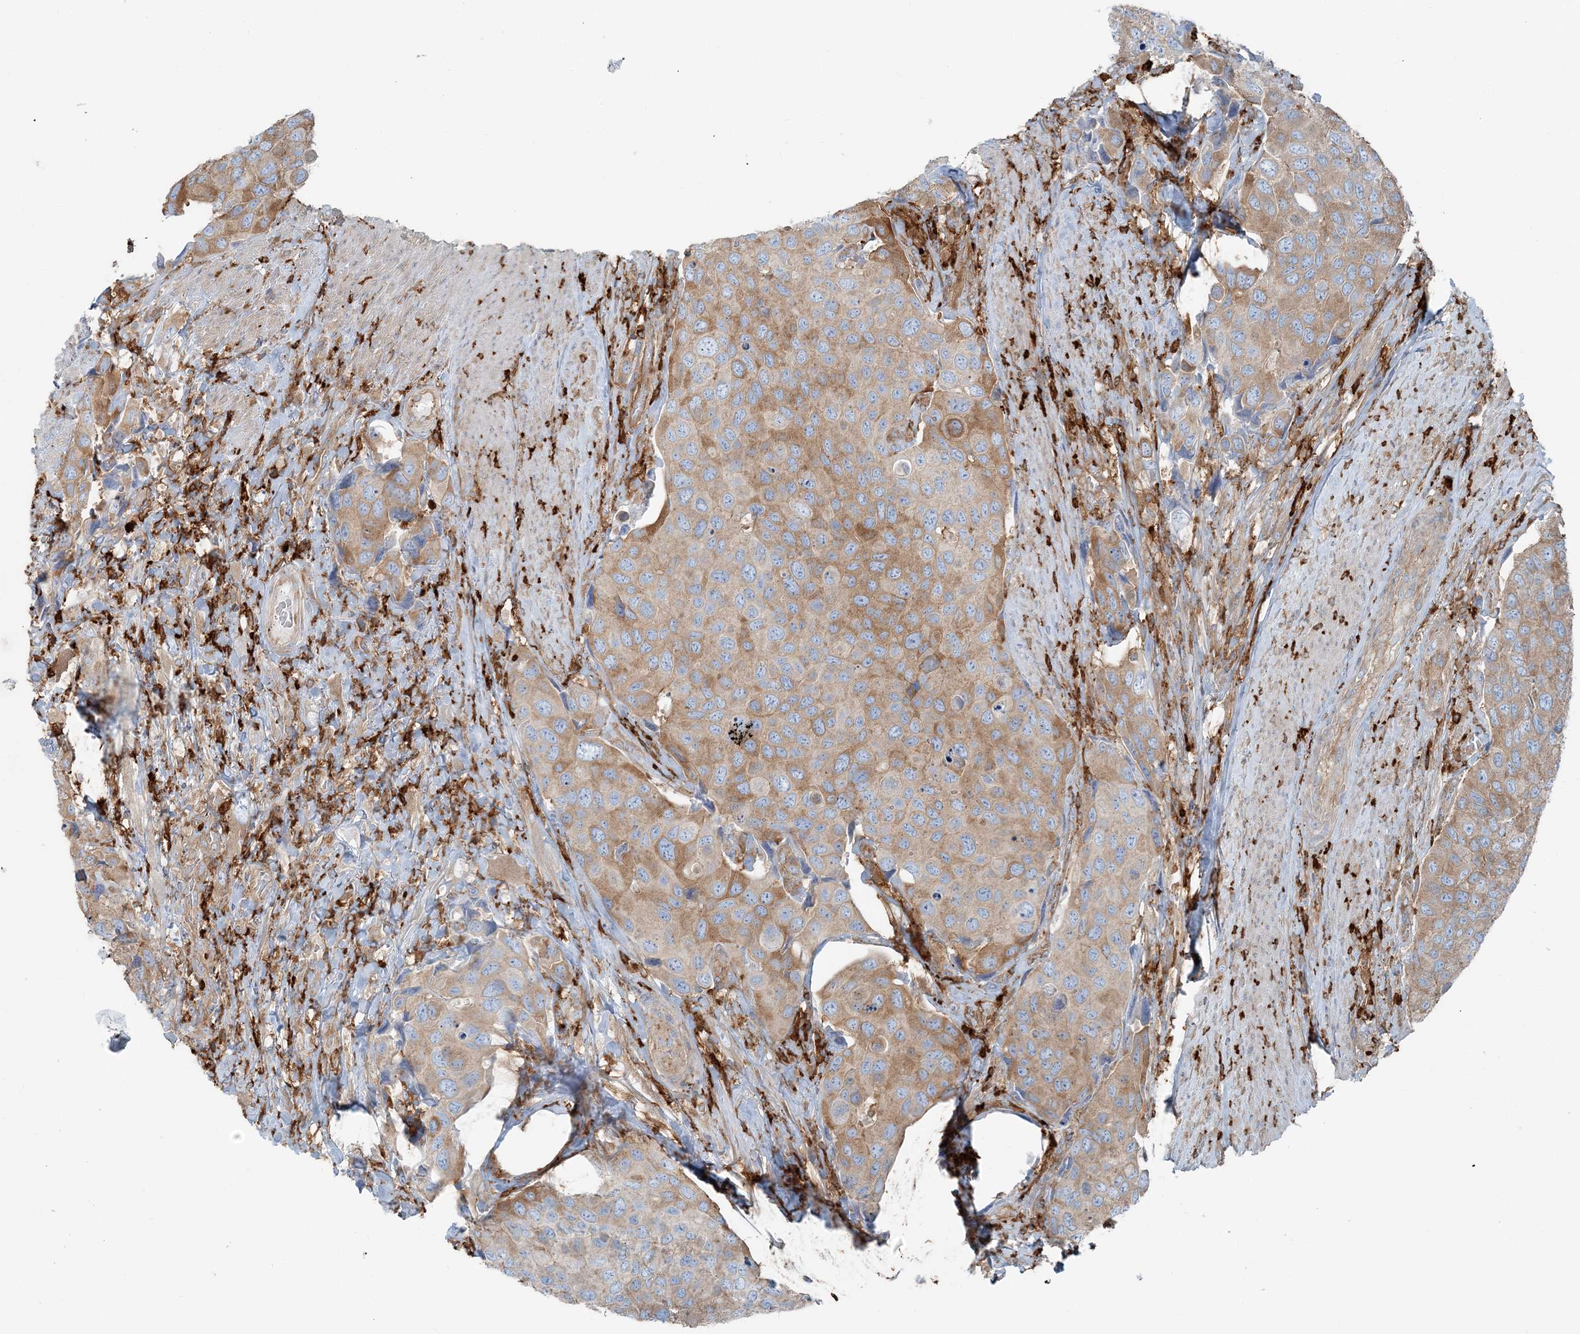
{"staining": {"intensity": "moderate", "quantity": "25%-75%", "location": "cytoplasmic/membranous"}, "tissue": "urothelial cancer", "cell_type": "Tumor cells", "image_type": "cancer", "snomed": [{"axis": "morphology", "description": "Urothelial carcinoma, High grade"}, {"axis": "topography", "description": "Urinary bladder"}], "caption": "Protein expression analysis of high-grade urothelial carcinoma shows moderate cytoplasmic/membranous staining in about 25%-75% of tumor cells.", "gene": "SNX2", "patient": {"sex": "male", "age": 74}}